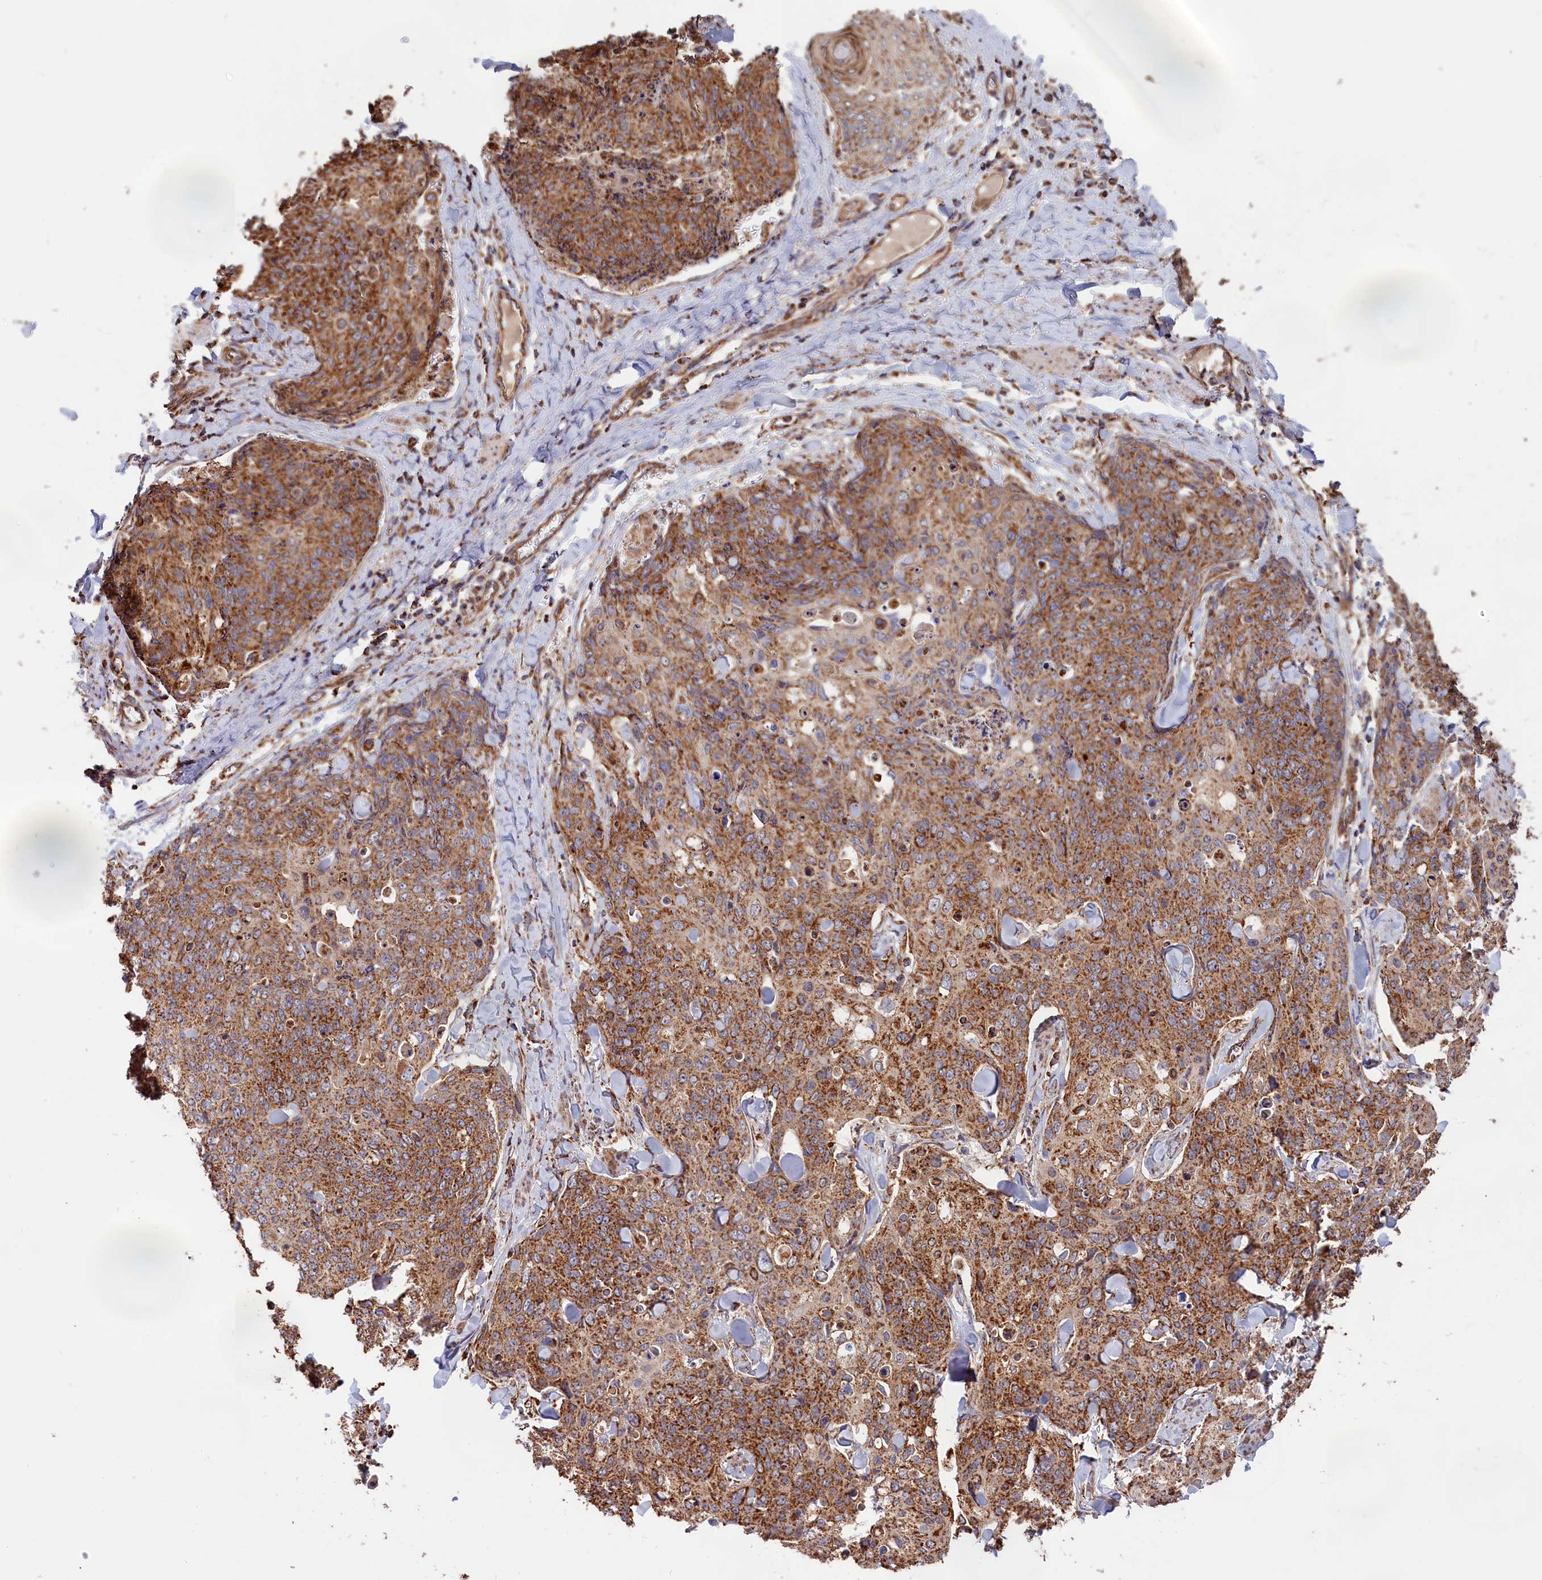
{"staining": {"intensity": "moderate", "quantity": ">75%", "location": "cytoplasmic/membranous"}, "tissue": "skin cancer", "cell_type": "Tumor cells", "image_type": "cancer", "snomed": [{"axis": "morphology", "description": "Squamous cell carcinoma, NOS"}, {"axis": "topography", "description": "Skin"}, {"axis": "topography", "description": "Vulva"}], "caption": "Protein expression analysis of skin squamous cell carcinoma reveals moderate cytoplasmic/membranous staining in approximately >75% of tumor cells.", "gene": "MACROD1", "patient": {"sex": "female", "age": 85}}